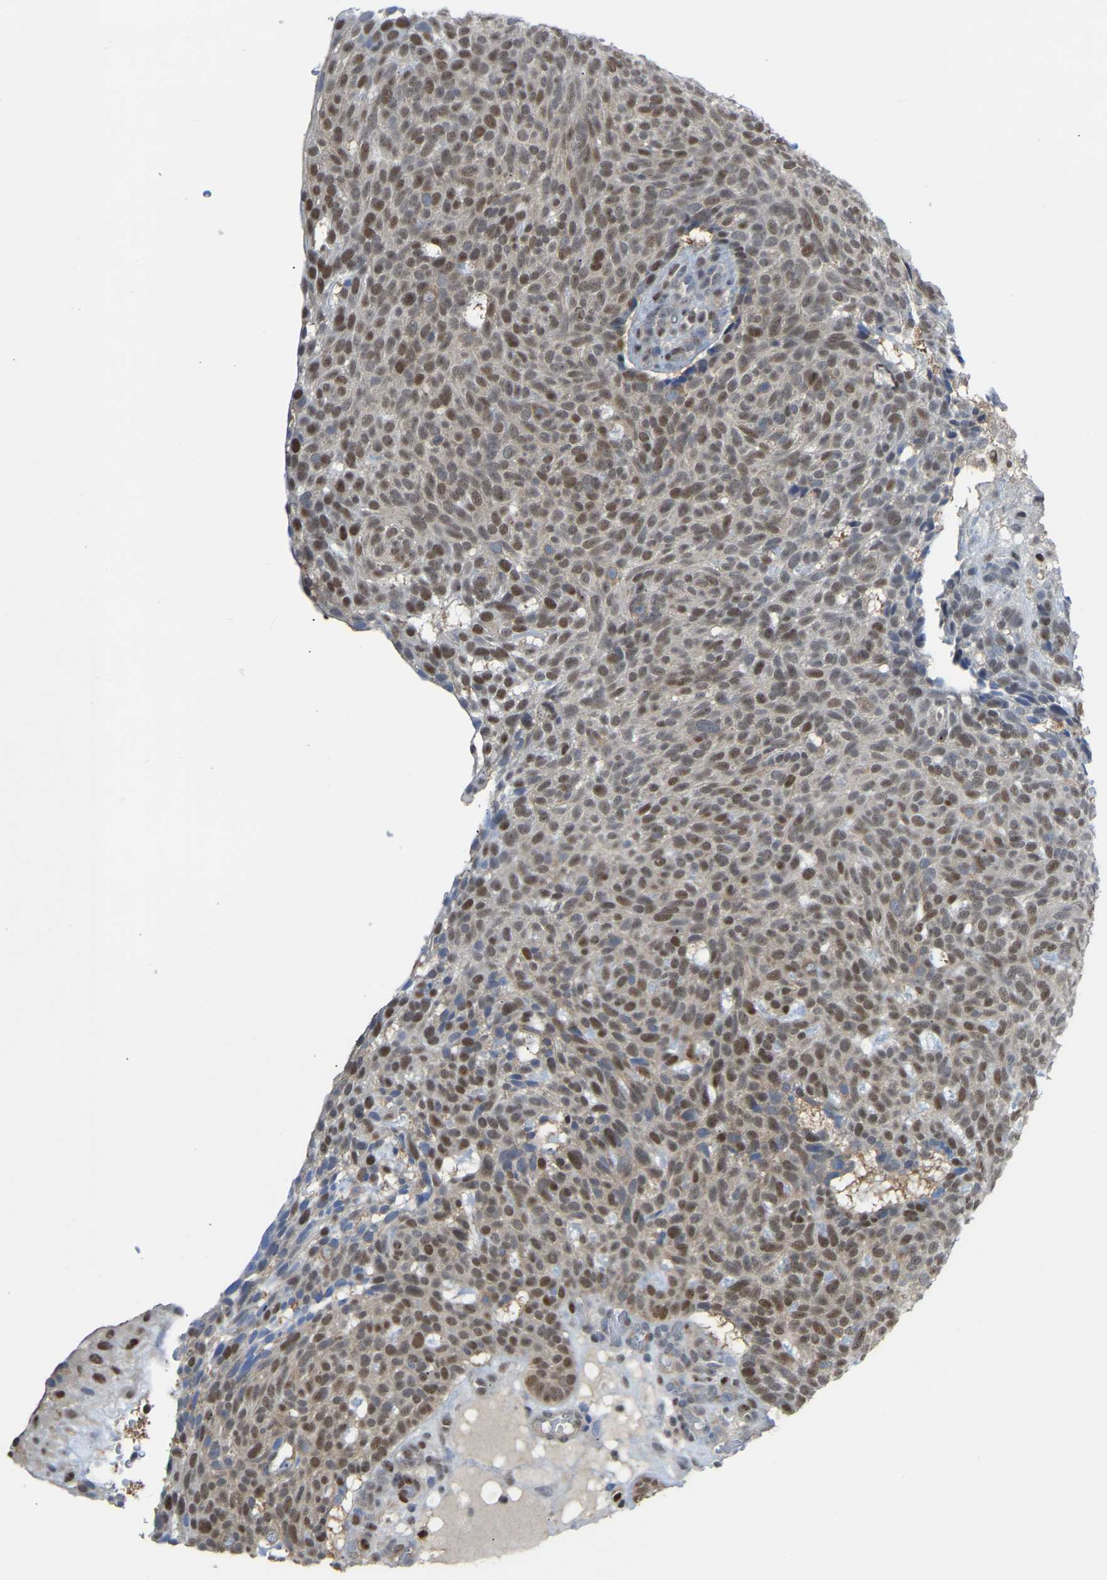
{"staining": {"intensity": "moderate", "quantity": ">75%", "location": "nuclear"}, "tissue": "skin cancer", "cell_type": "Tumor cells", "image_type": "cancer", "snomed": [{"axis": "morphology", "description": "Basal cell carcinoma"}, {"axis": "topography", "description": "Skin"}], "caption": "Immunohistochemistry (IHC) histopathology image of neoplastic tissue: human skin cancer stained using immunohistochemistry demonstrates medium levels of moderate protein expression localized specifically in the nuclear of tumor cells, appearing as a nuclear brown color.", "gene": "KLRG2", "patient": {"sex": "male", "age": 61}}